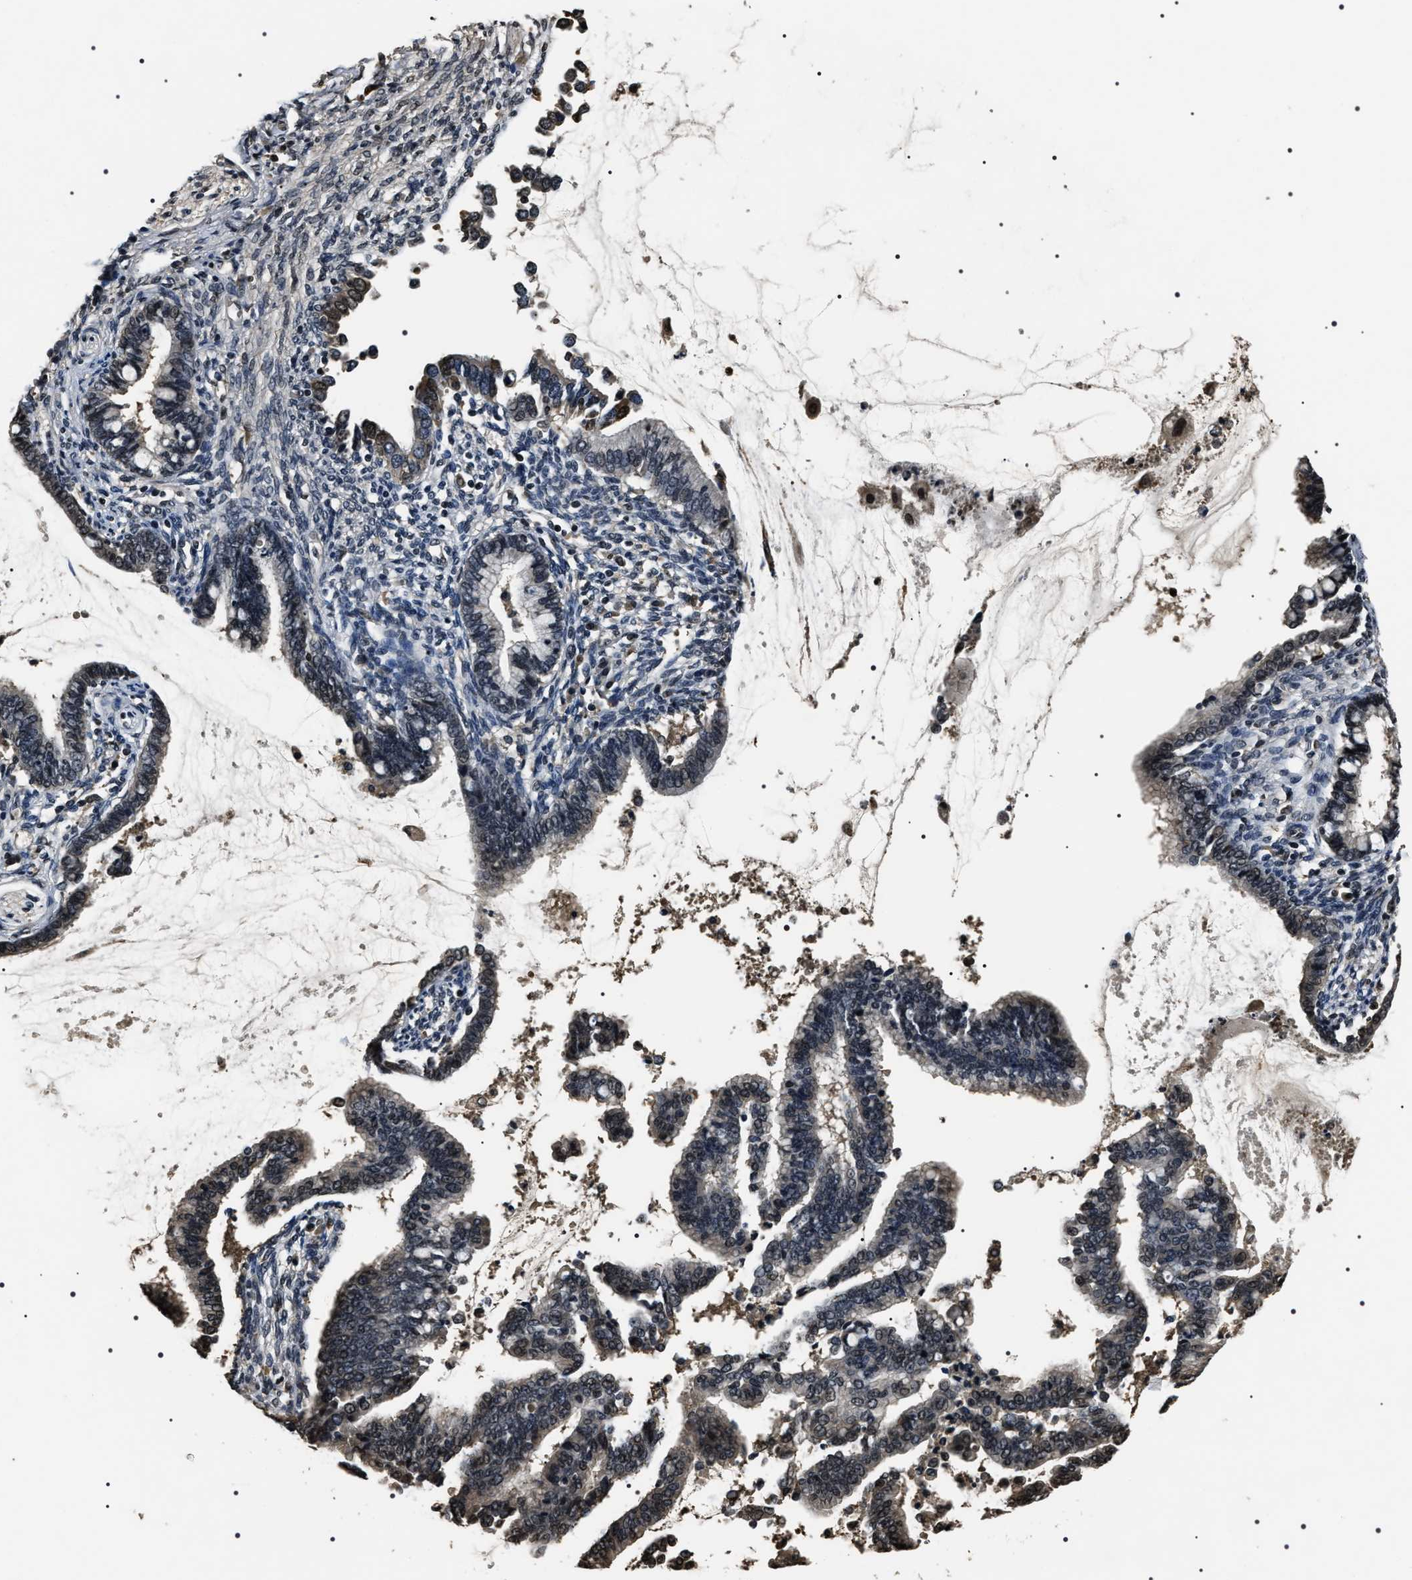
{"staining": {"intensity": "moderate", "quantity": "<25%", "location": "nuclear"}, "tissue": "cervical cancer", "cell_type": "Tumor cells", "image_type": "cancer", "snomed": [{"axis": "morphology", "description": "Adenocarcinoma, NOS"}, {"axis": "topography", "description": "Cervix"}], "caption": "Moderate nuclear positivity is appreciated in approximately <25% of tumor cells in adenocarcinoma (cervical).", "gene": "ARHGAP22", "patient": {"sex": "female", "age": 44}}